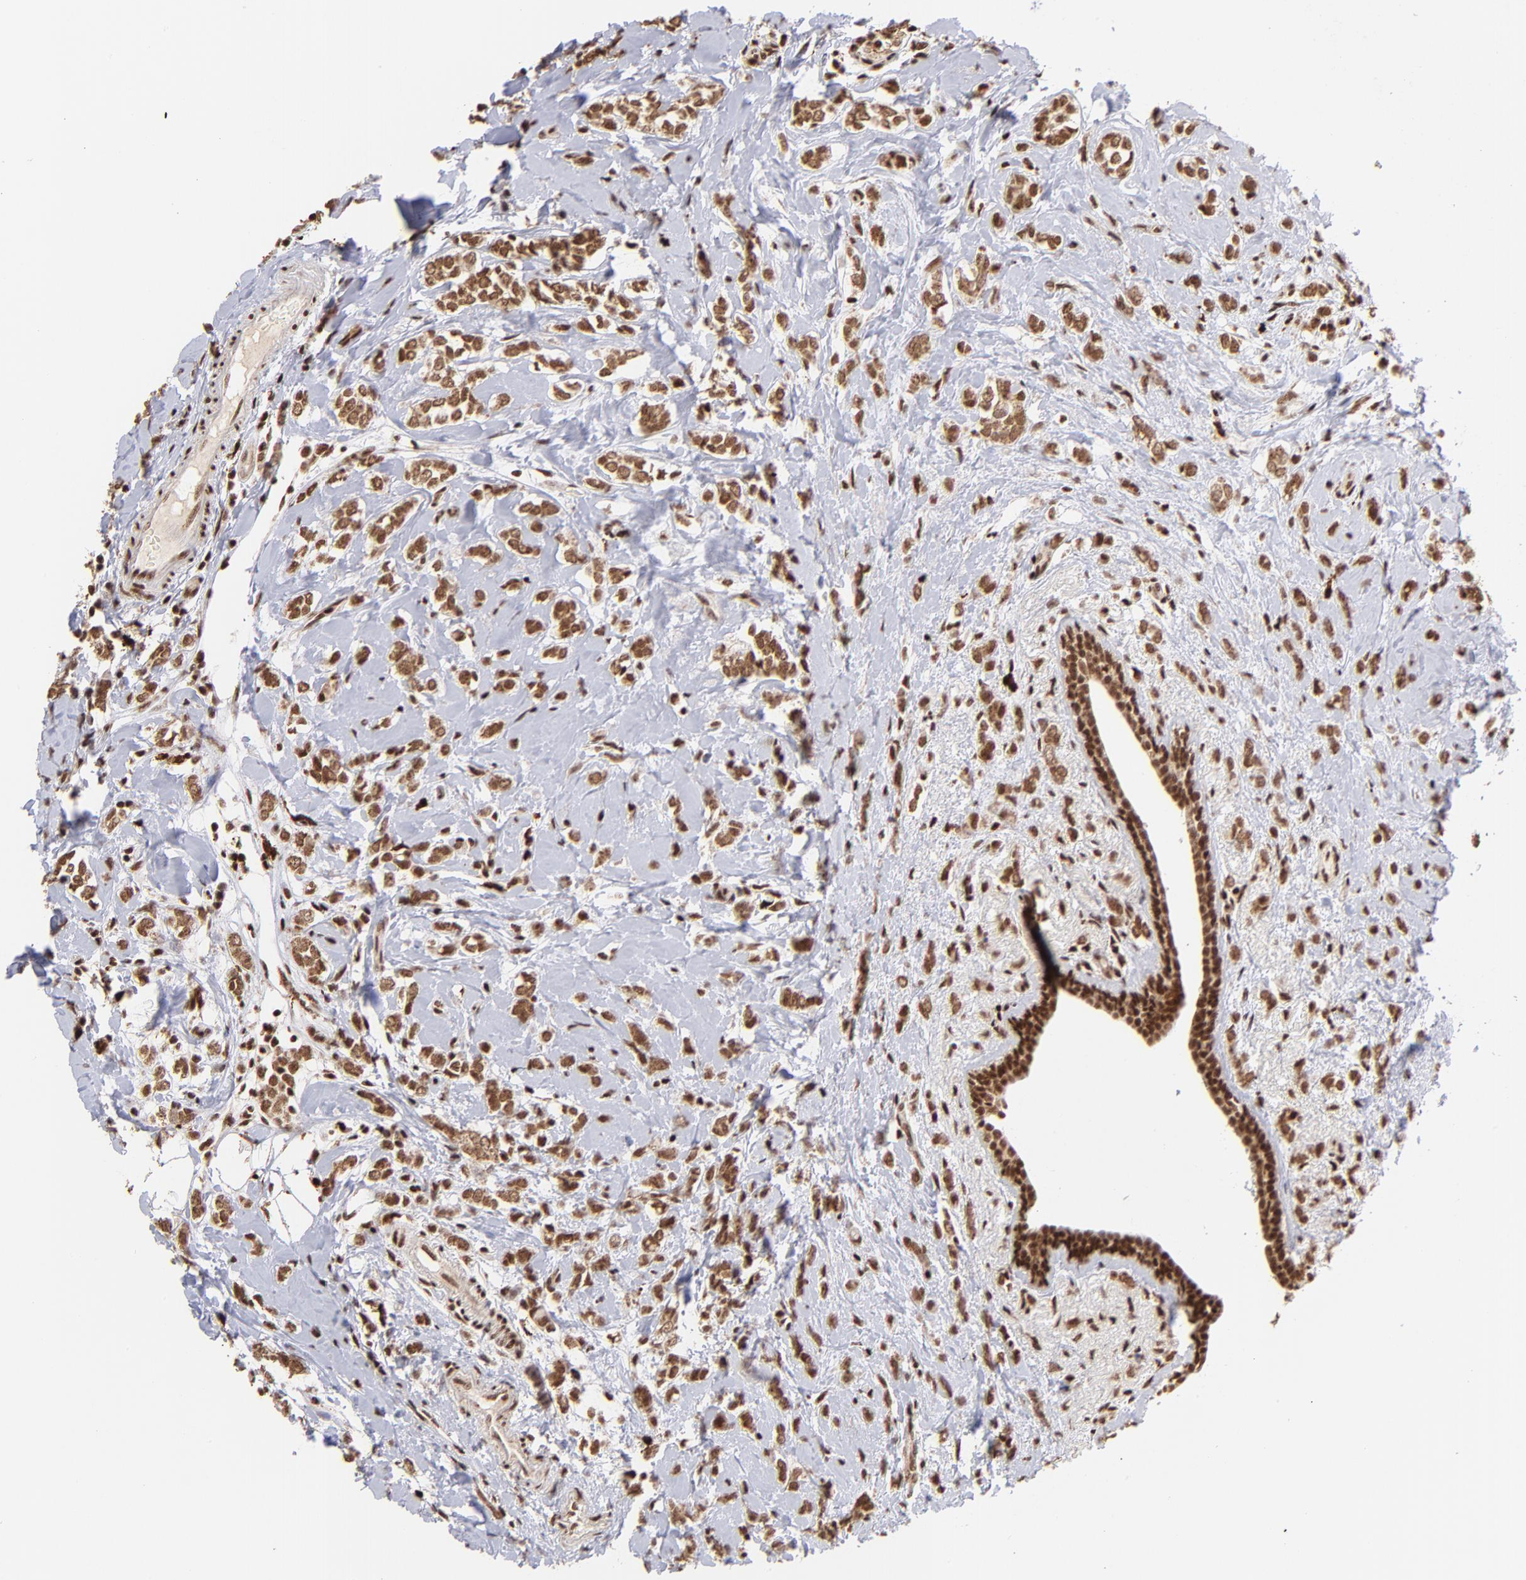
{"staining": {"intensity": "moderate", "quantity": ">75%", "location": "cytoplasmic/membranous,nuclear"}, "tissue": "breast cancer", "cell_type": "Tumor cells", "image_type": "cancer", "snomed": [{"axis": "morphology", "description": "Normal tissue, NOS"}, {"axis": "morphology", "description": "Lobular carcinoma"}, {"axis": "topography", "description": "Breast"}], "caption": "A micrograph of breast cancer stained for a protein shows moderate cytoplasmic/membranous and nuclear brown staining in tumor cells. The protein of interest is shown in brown color, while the nuclei are stained blue.", "gene": "ZFX", "patient": {"sex": "female", "age": 47}}